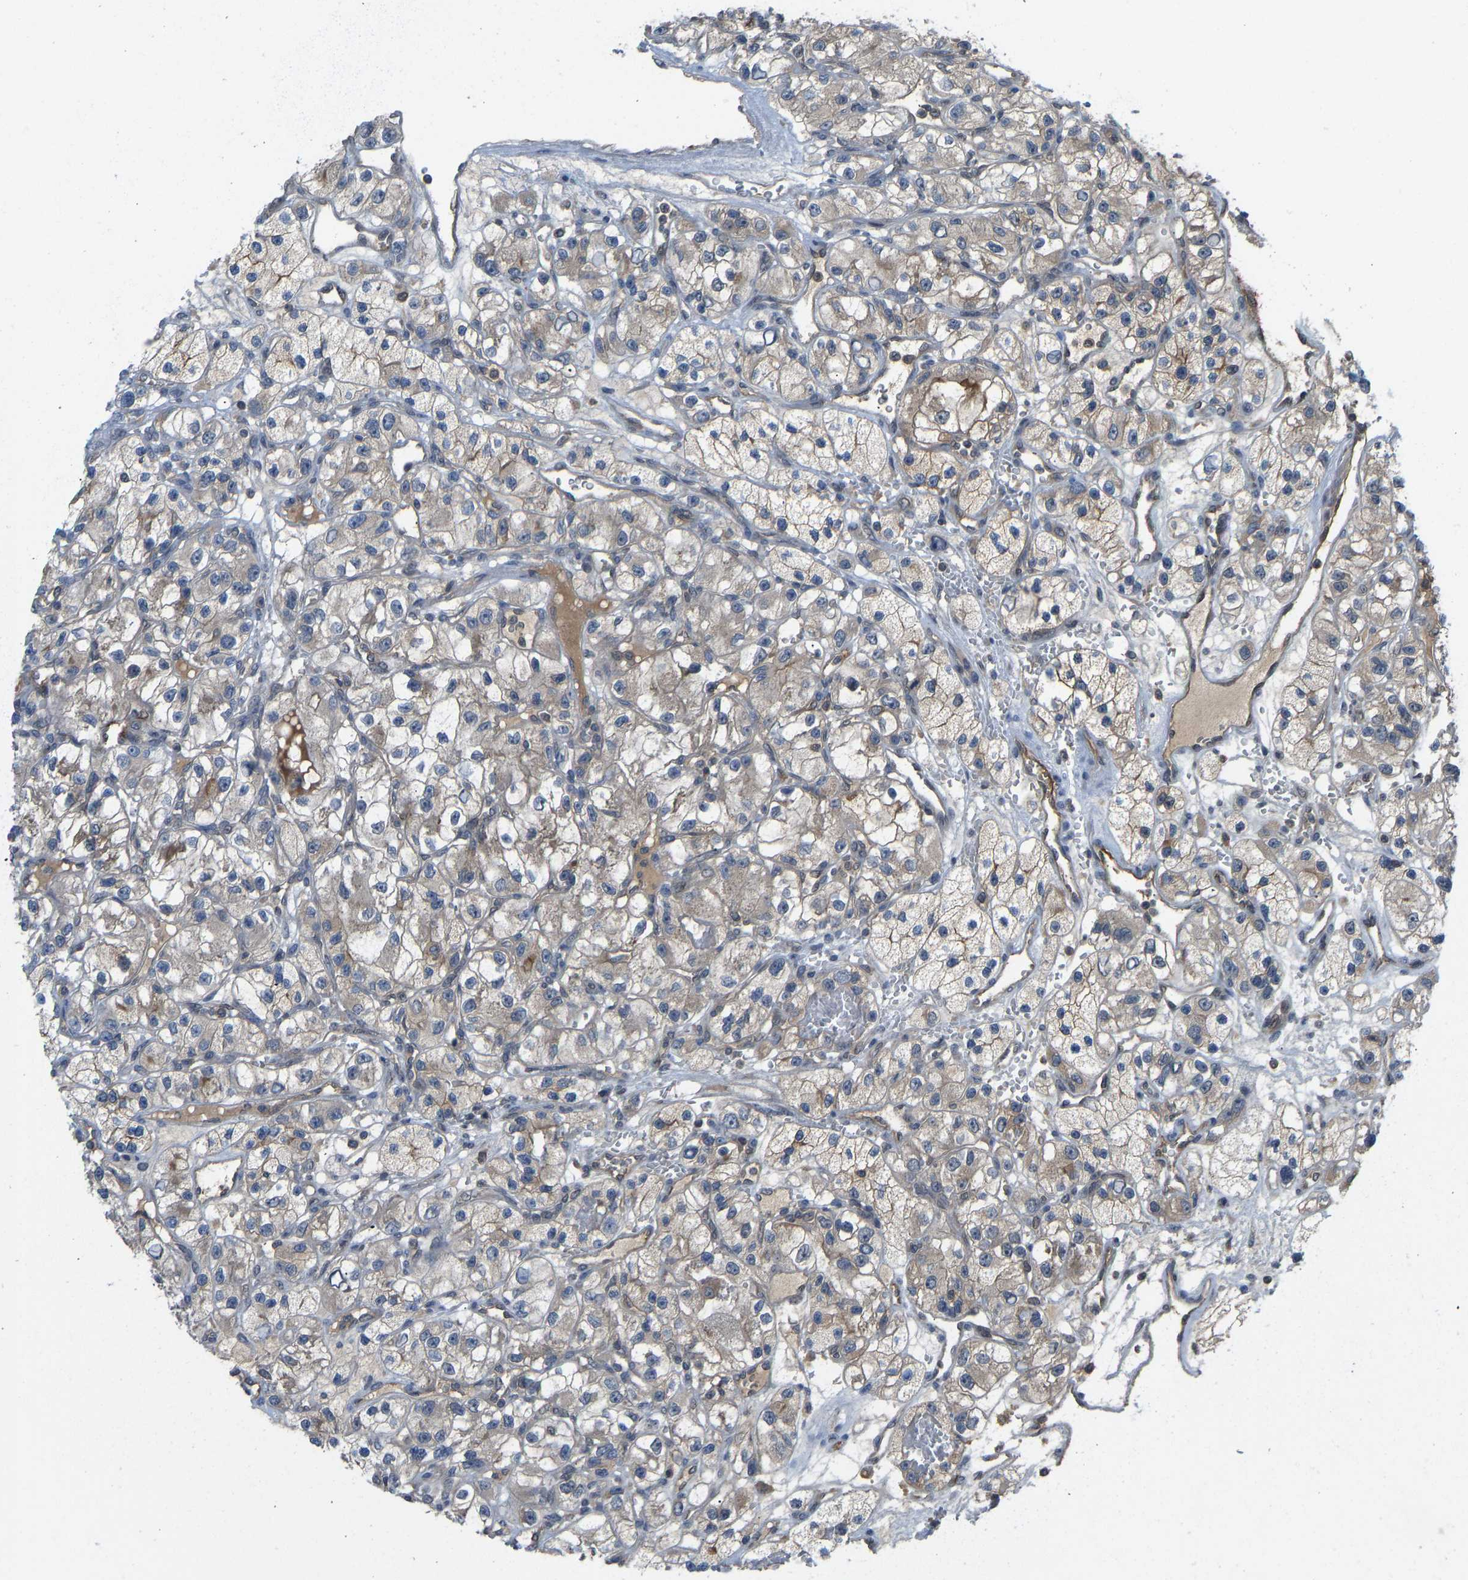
{"staining": {"intensity": "weak", "quantity": ">75%", "location": "cytoplasmic/membranous"}, "tissue": "renal cancer", "cell_type": "Tumor cells", "image_type": "cancer", "snomed": [{"axis": "morphology", "description": "Adenocarcinoma, NOS"}, {"axis": "topography", "description": "Kidney"}], "caption": "DAB (3,3'-diaminobenzidine) immunohistochemical staining of renal cancer (adenocarcinoma) exhibits weak cytoplasmic/membranous protein staining in approximately >75% of tumor cells.", "gene": "CCT8", "patient": {"sex": "female", "age": 57}}